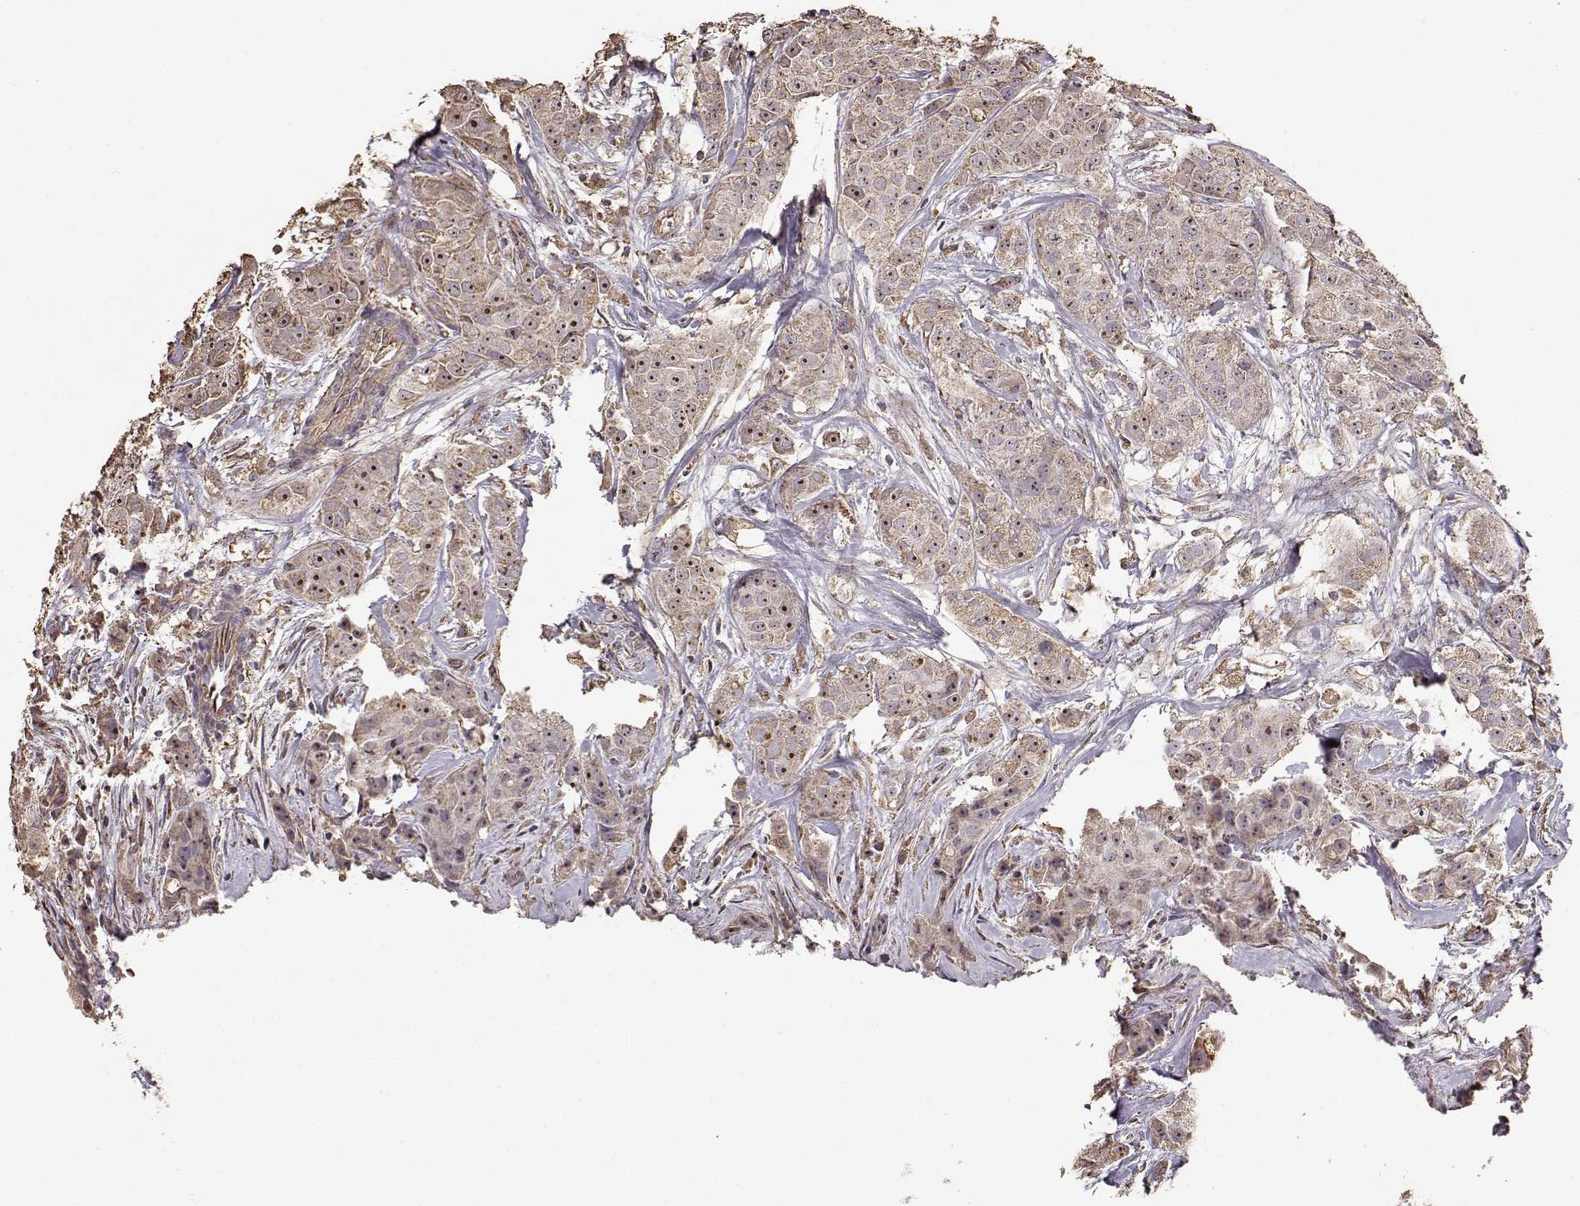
{"staining": {"intensity": "moderate", "quantity": ">75%", "location": "cytoplasmic/membranous,nuclear"}, "tissue": "breast cancer", "cell_type": "Tumor cells", "image_type": "cancer", "snomed": [{"axis": "morphology", "description": "Duct carcinoma"}, {"axis": "topography", "description": "Breast"}], "caption": "Breast cancer tissue displays moderate cytoplasmic/membranous and nuclear expression in about >75% of tumor cells, visualized by immunohistochemistry.", "gene": "PTGES2", "patient": {"sex": "female", "age": 43}}